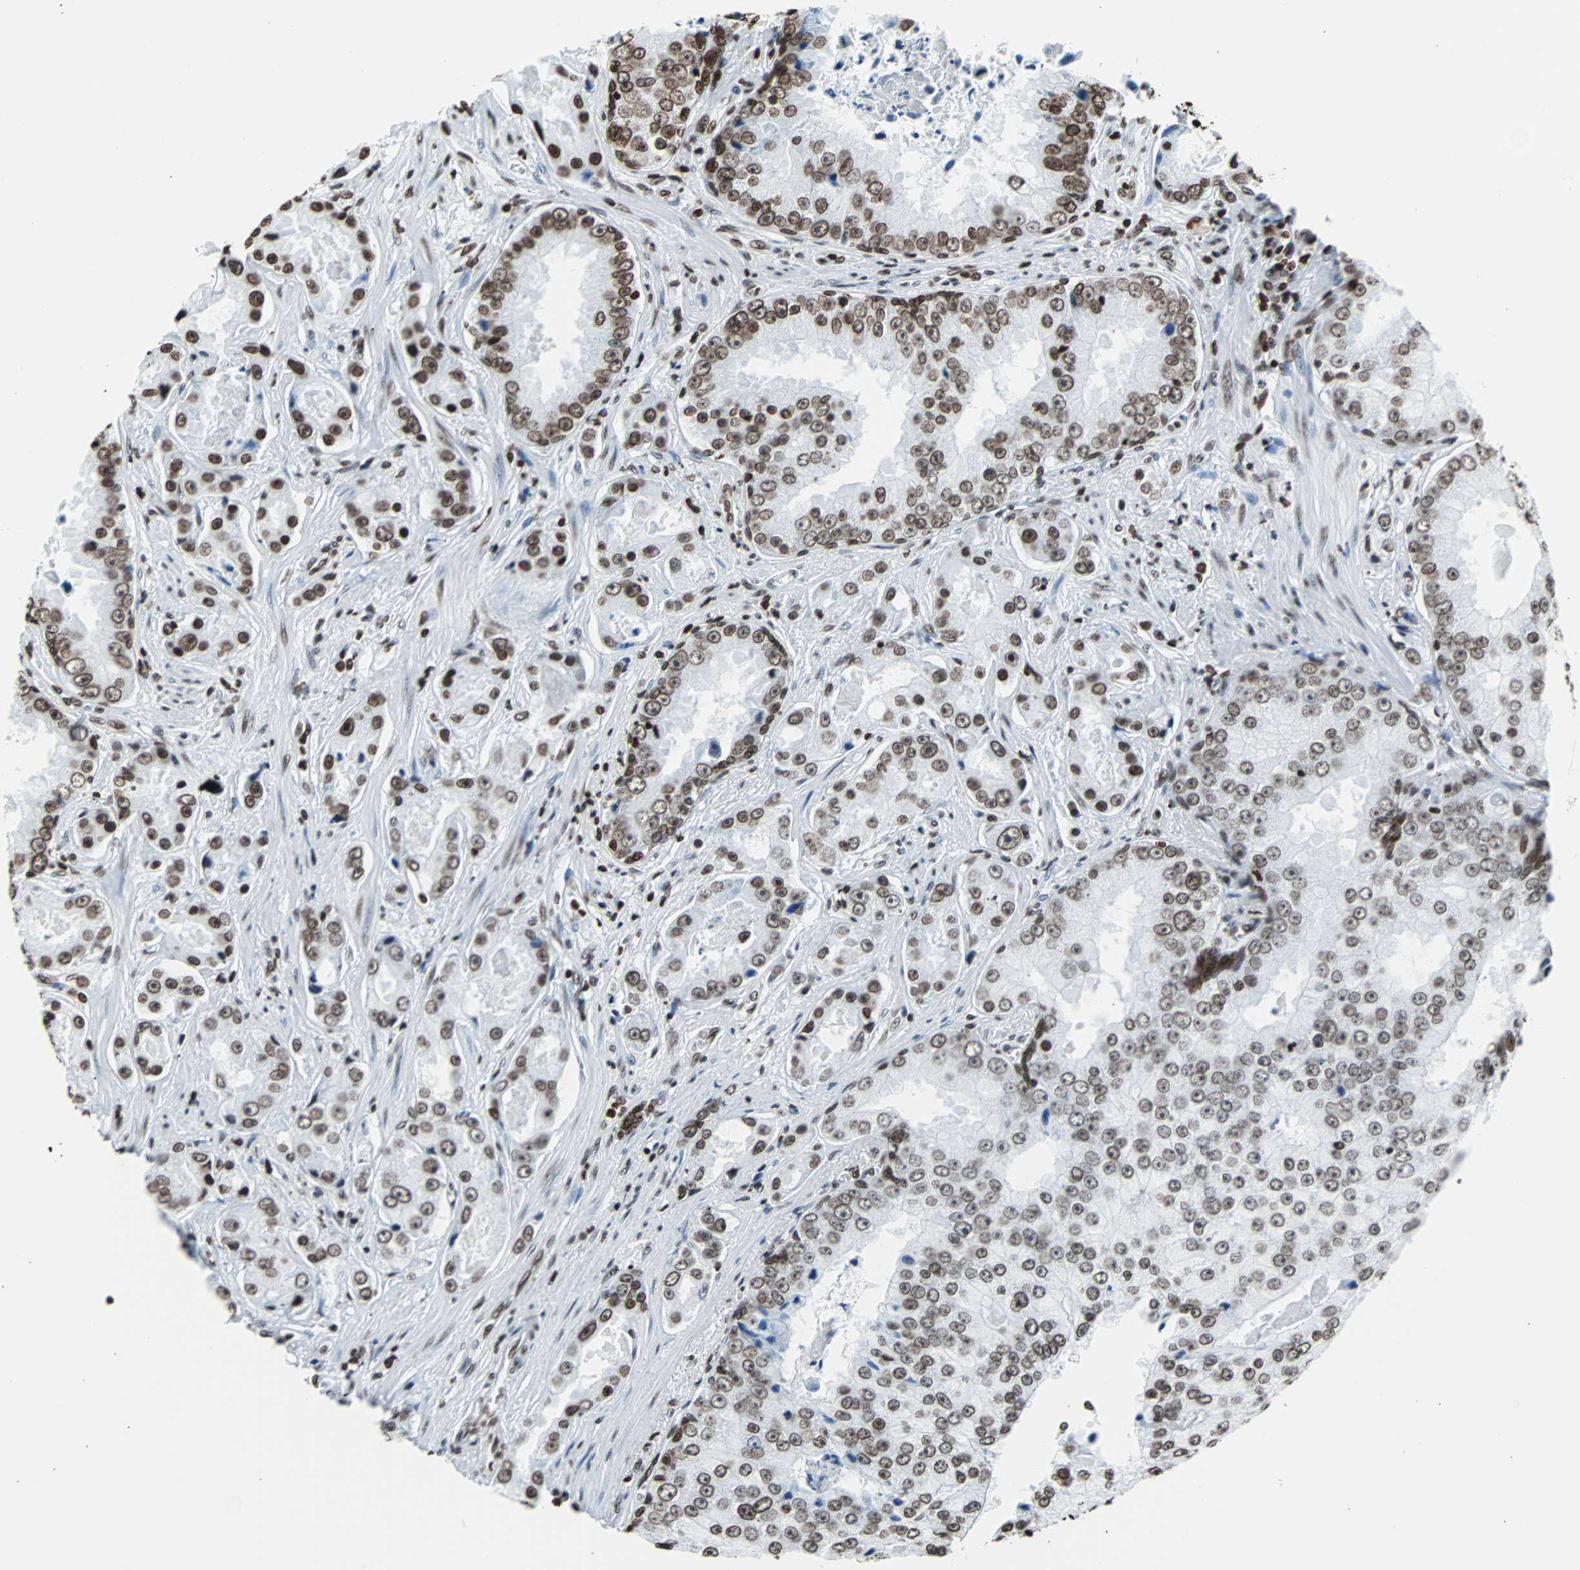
{"staining": {"intensity": "moderate", "quantity": ">75%", "location": "nuclear"}, "tissue": "prostate cancer", "cell_type": "Tumor cells", "image_type": "cancer", "snomed": [{"axis": "morphology", "description": "Adenocarcinoma, High grade"}, {"axis": "topography", "description": "Prostate"}], "caption": "Immunohistochemistry staining of prostate high-grade adenocarcinoma, which reveals medium levels of moderate nuclear staining in approximately >75% of tumor cells indicating moderate nuclear protein expression. The staining was performed using DAB (3,3'-diaminobenzidine) (brown) for protein detection and nuclei were counterstained in hematoxylin (blue).", "gene": "H2BC18", "patient": {"sex": "male", "age": 73}}